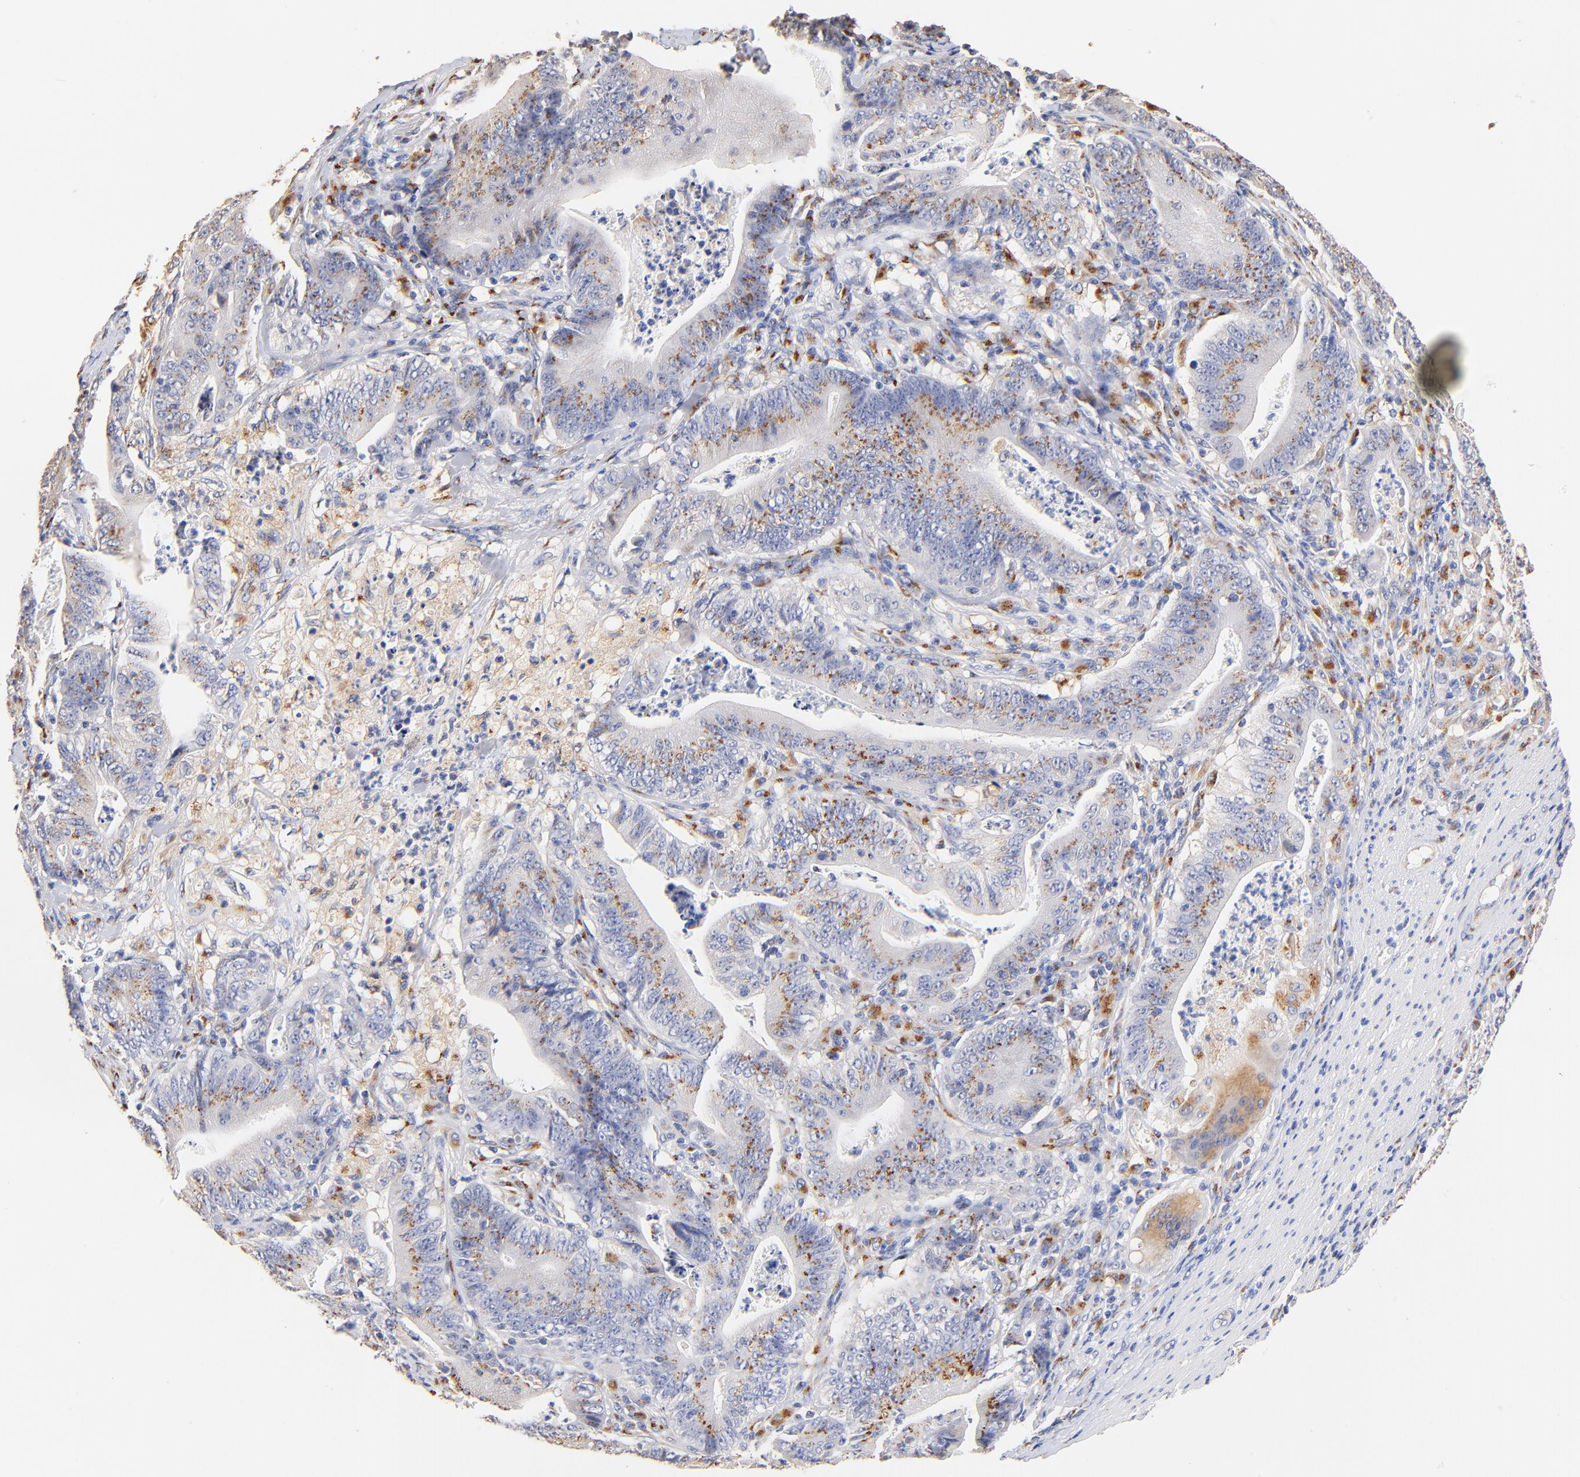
{"staining": {"intensity": "weak", "quantity": "<25%", "location": "cytoplasmic/membranous"}, "tissue": "stomach cancer", "cell_type": "Tumor cells", "image_type": "cancer", "snomed": [{"axis": "morphology", "description": "Adenocarcinoma, NOS"}, {"axis": "topography", "description": "Stomach, lower"}], "caption": "Tumor cells are negative for protein expression in human stomach cancer (adenocarcinoma). (Immunohistochemistry, brightfield microscopy, high magnification).", "gene": "FMNL3", "patient": {"sex": "female", "age": 86}}